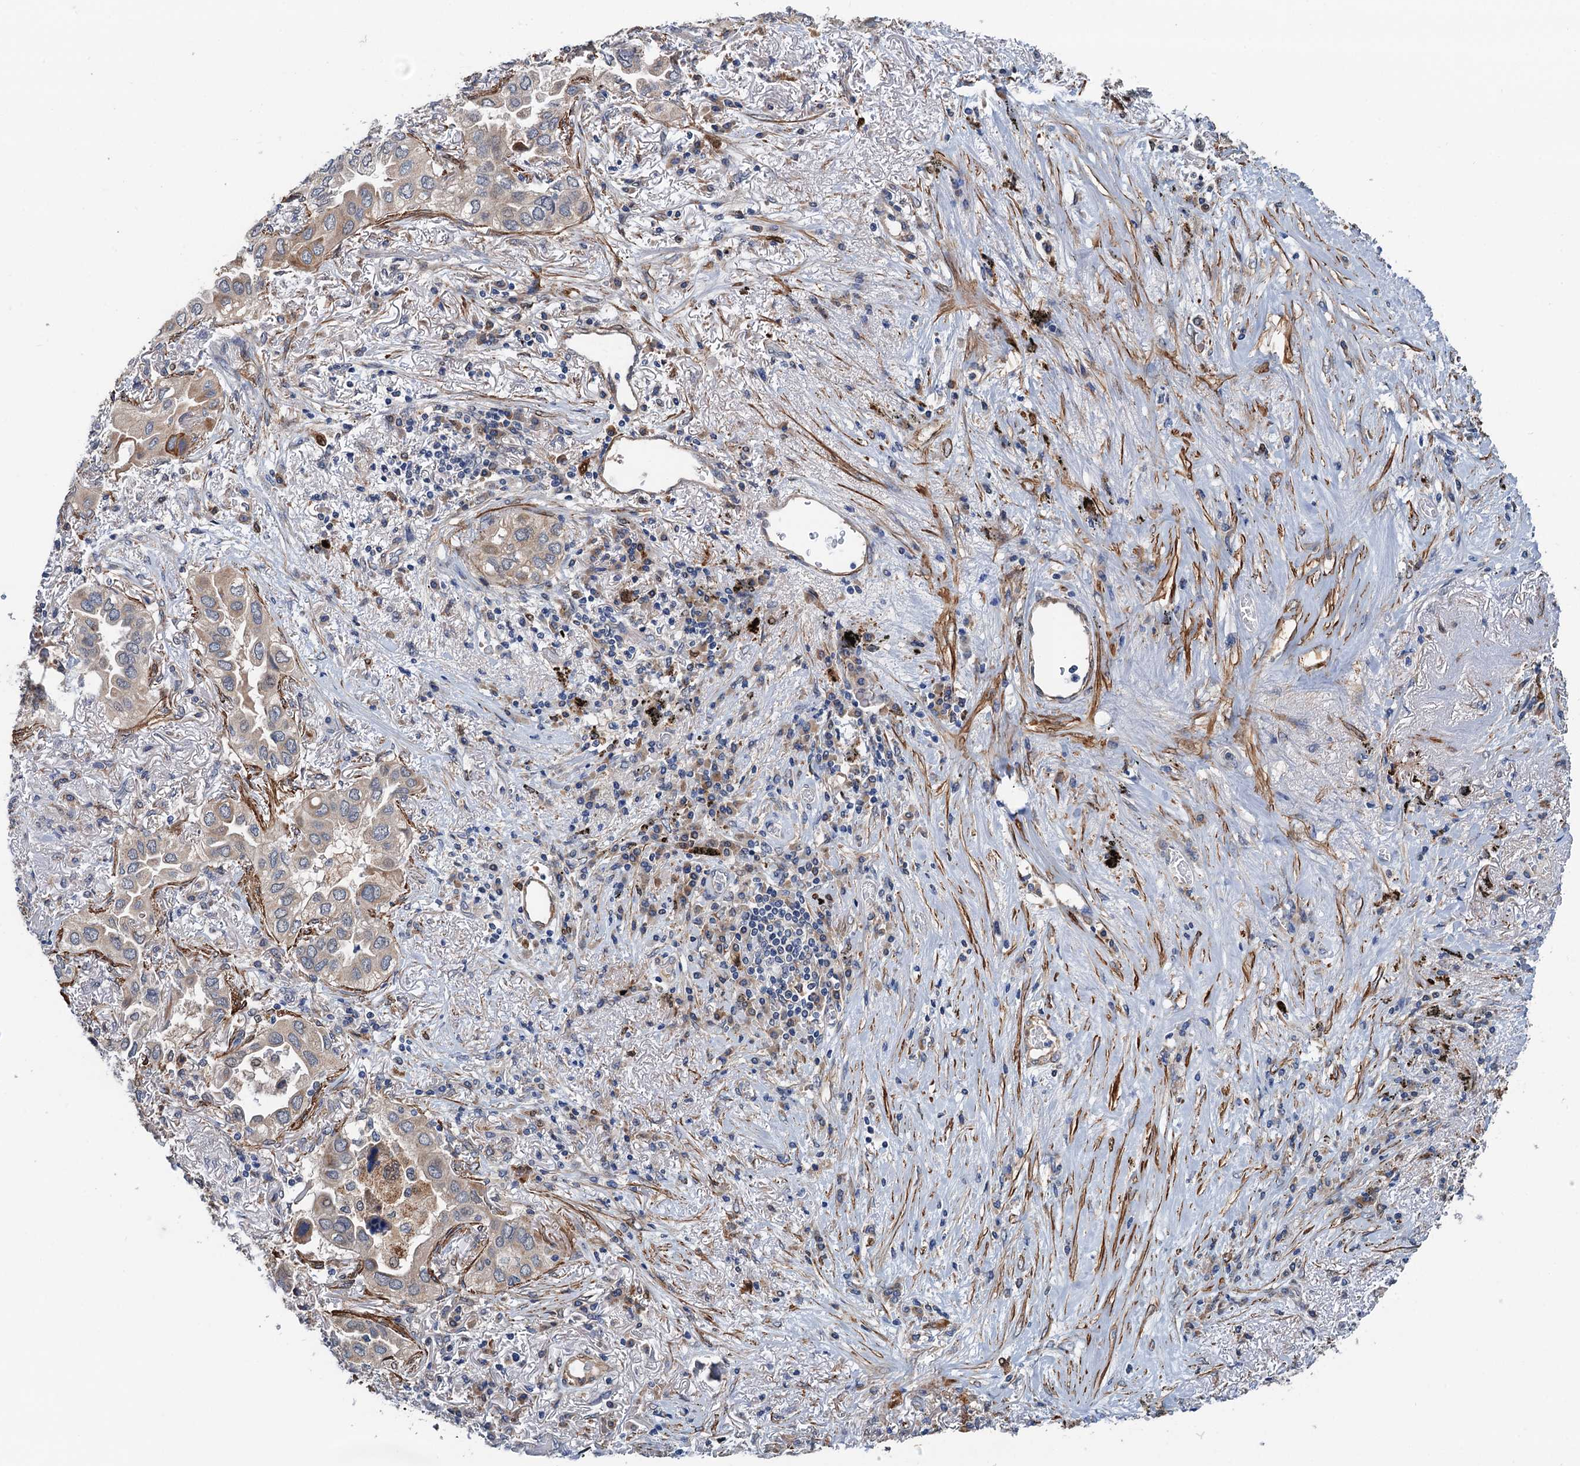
{"staining": {"intensity": "moderate", "quantity": "25%-75%", "location": "cytoplasmic/membranous"}, "tissue": "lung cancer", "cell_type": "Tumor cells", "image_type": "cancer", "snomed": [{"axis": "morphology", "description": "Adenocarcinoma, NOS"}, {"axis": "topography", "description": "Lung"}], "caption": "IHC histopathology image of neoplastic tissue: human lung adenocarcinoma stained using IHC shows medium levels of moderate protein expression localized specifically in the cytoplasmic/membranous of tumor cells, appearing as a cytoplasmic/membranous brown color.", "gene": "CSTPP1", "patient": {"sex": "female", "age": 76}}